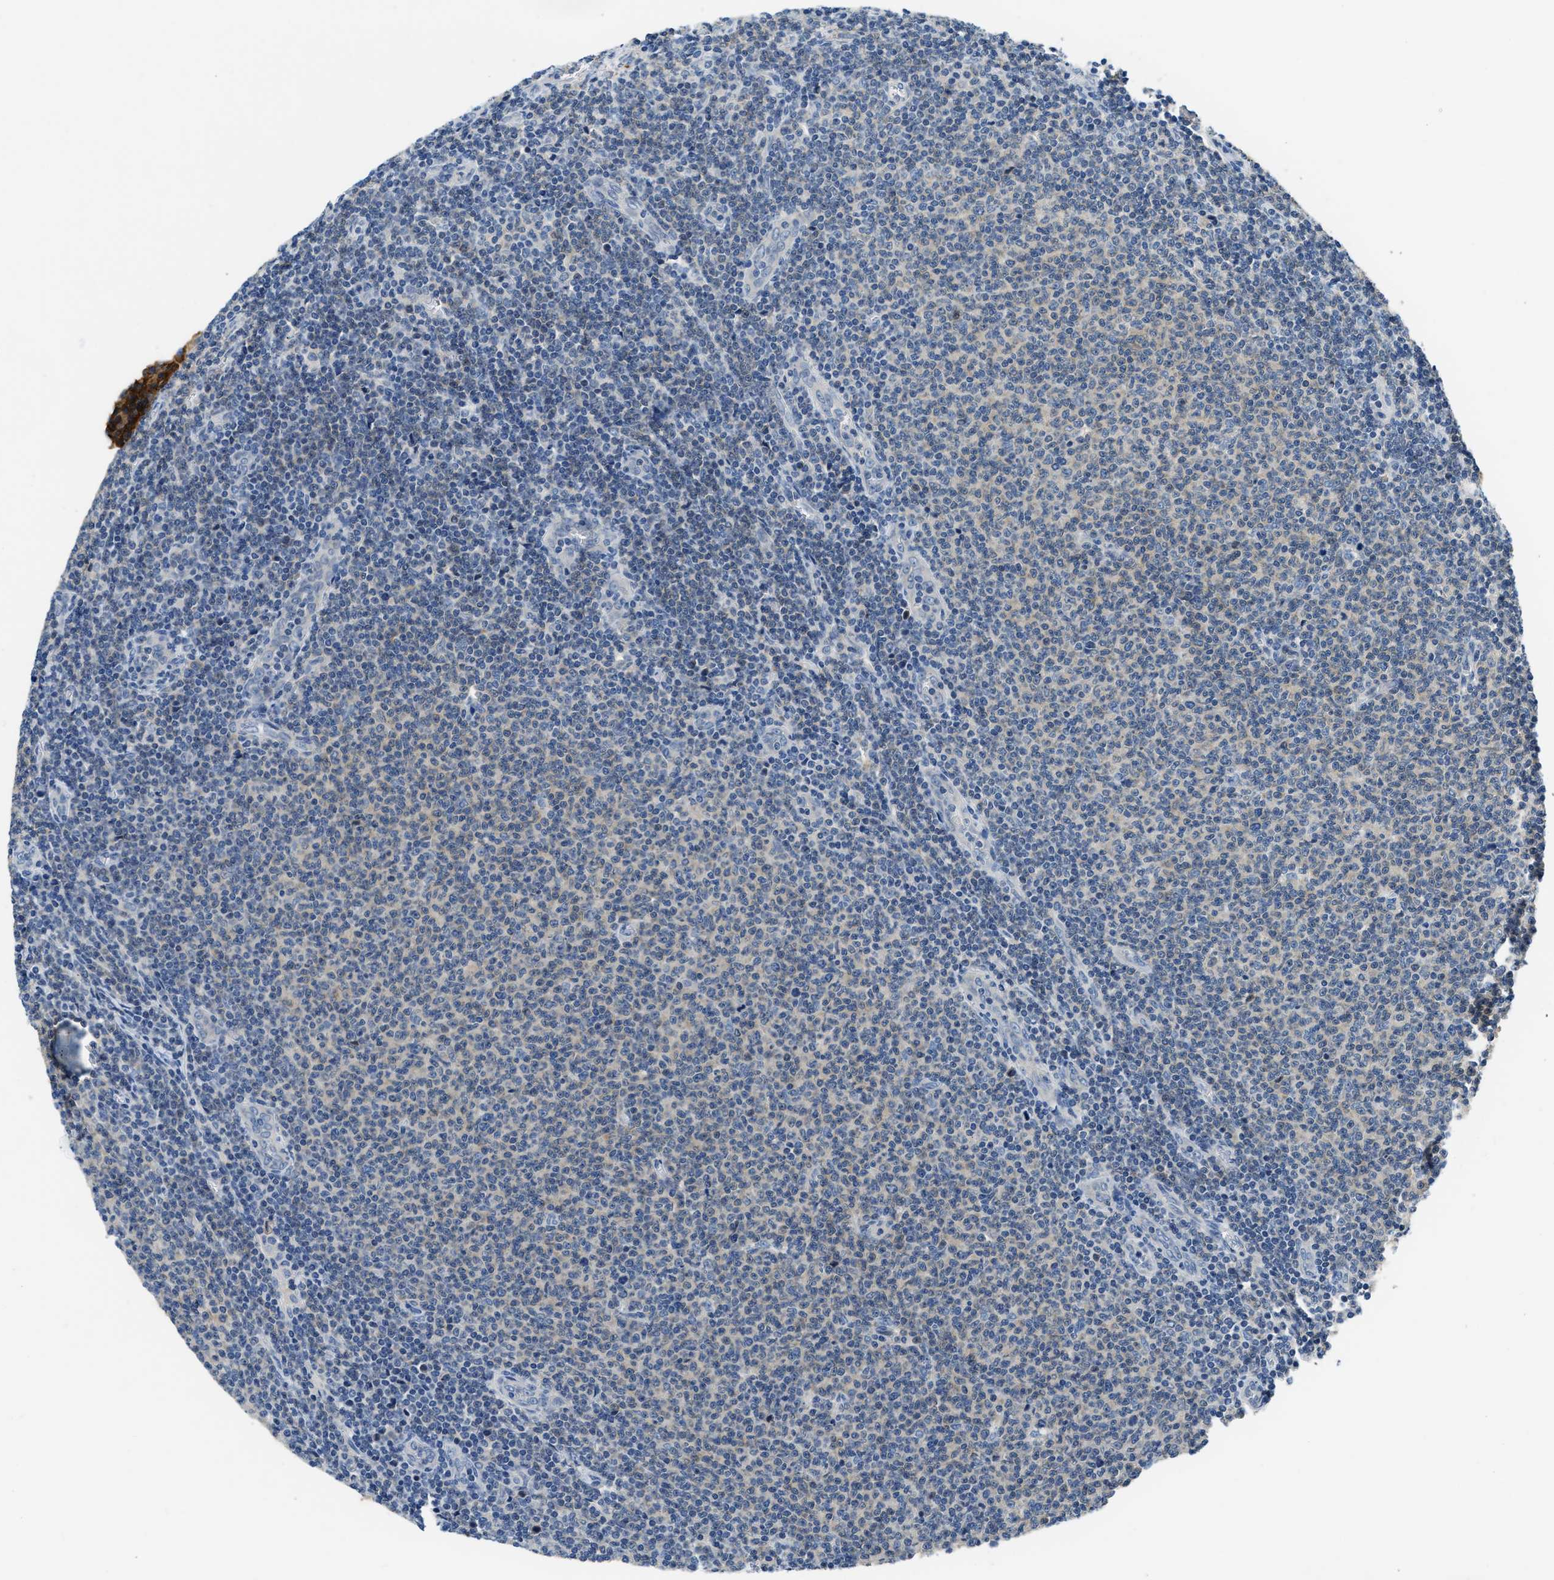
{"staining": {"intensity": "negative", "quantity": "none", "location": "none"}, "tissue": "lymphoma", "cell_type": "Tumor cells", "image_type": "cancer", "snomed": [{"axis": "morphology", "description": "Malignant lymphoma, non-Hodgkin's type, Low grade"}, {"axis": "topography", "description": "Lymph node"}], "caption": "Tumor cells show no significant protein expression in low-grade malignant lymphoma, non-Hodgkin's type. (Stains: DAB immunohistochemistry (IHC) with hematoxylin counter stain, Microscopy: brightfield microscopy at high magnification).", "gene": "PFKP", "patient": {"sex": "male", "age": 66}}